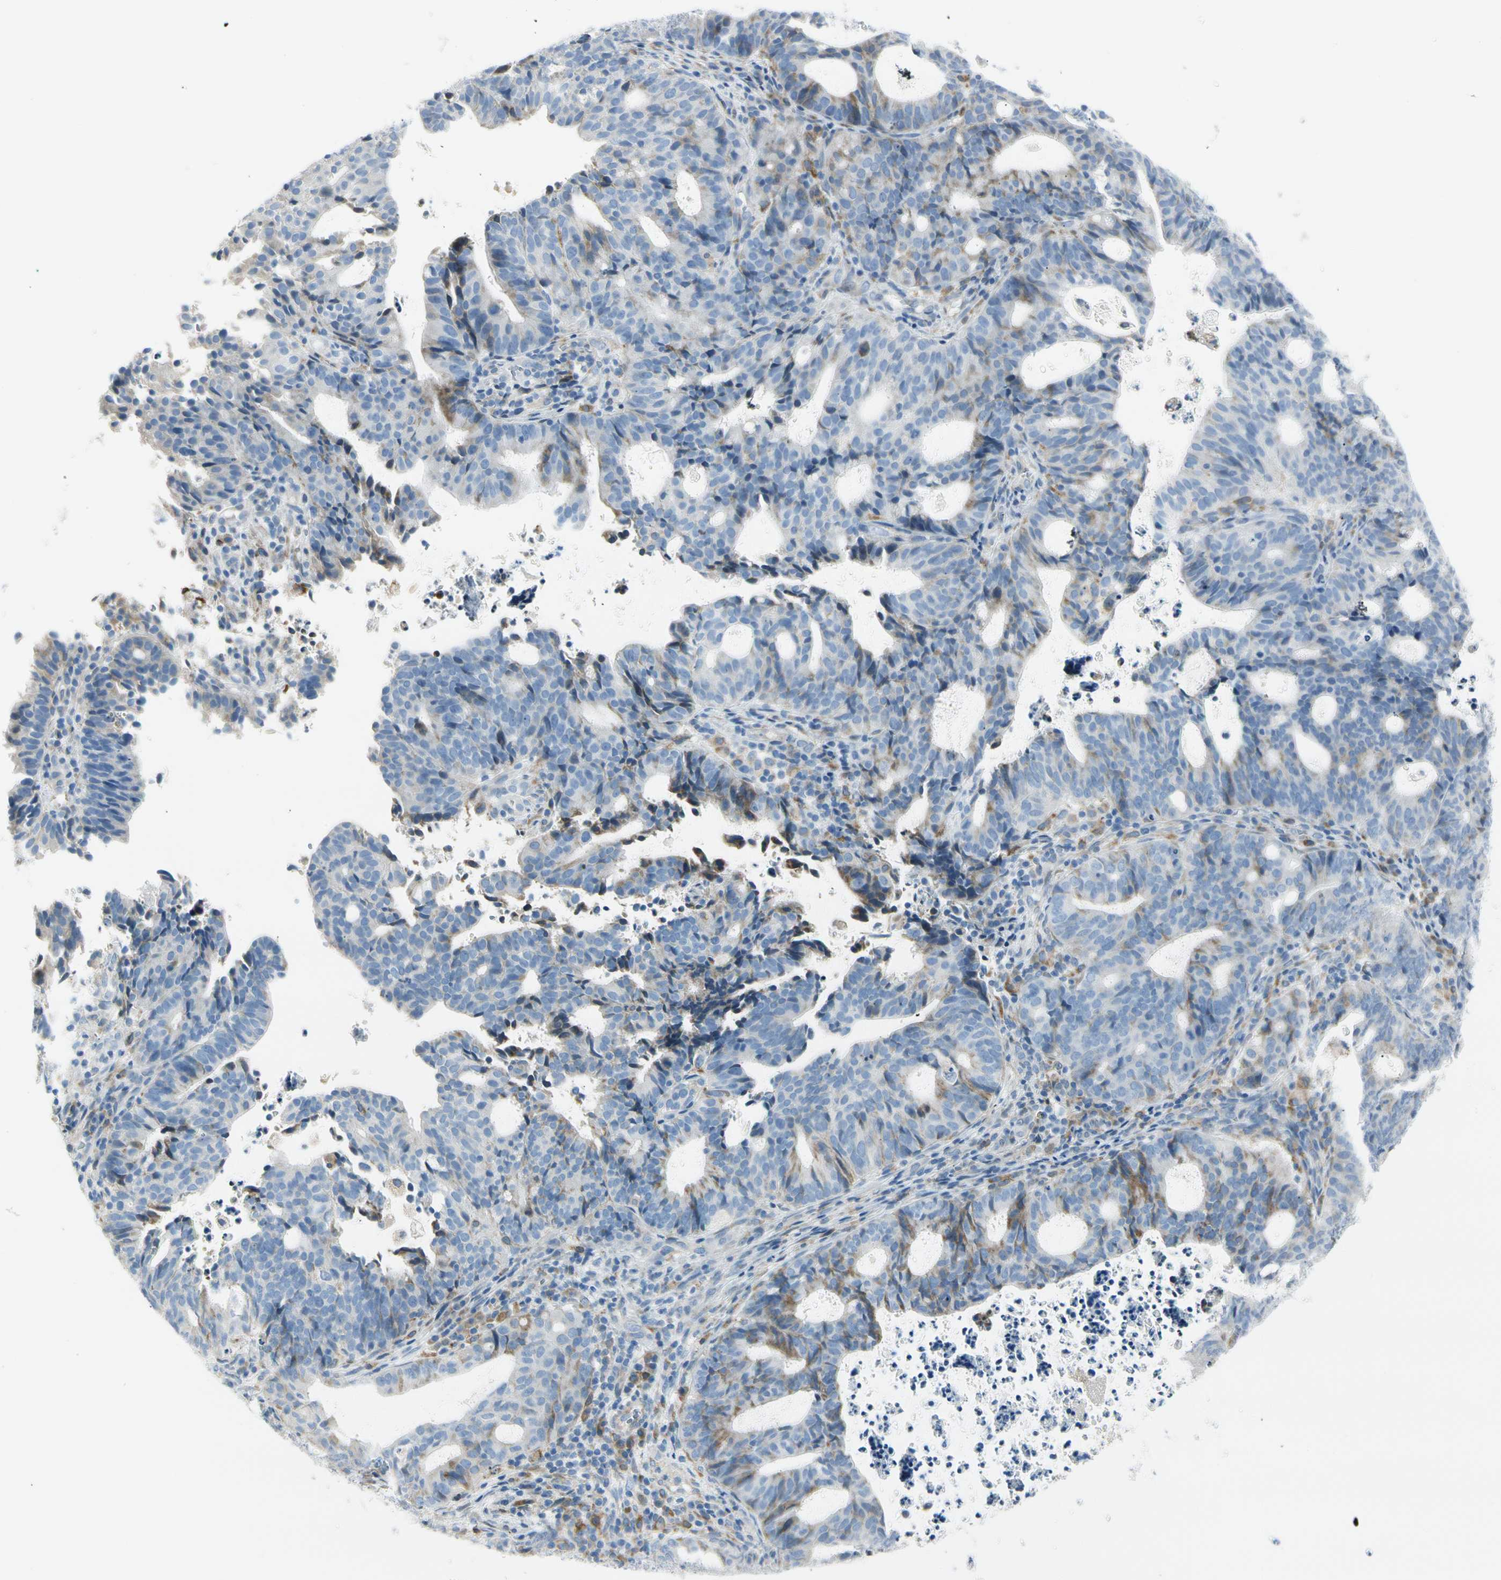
{"staining": {"intensity": "weak", "quantity": "<25%", "location": "none"}, "tissue": "endometrial cancer", "cell_type": "Tumor cells", "image_type": "cancer", "snomed": [{"axis": "morphology", "description": "Adenocarcinoma, NOS"}, {"axis": "topography", "description": "Uterus"}], "caption": "High magnification brightfield microscopy of endometrial adenocarcinoma stained with DAB (3,3'-diaminobenzidine) (brown) and counterstained with hematoxylin (blue): tumor cells show no significant staining.", "gene": "TNFSF11", "patient": {"sex": "female", "age": 83}}